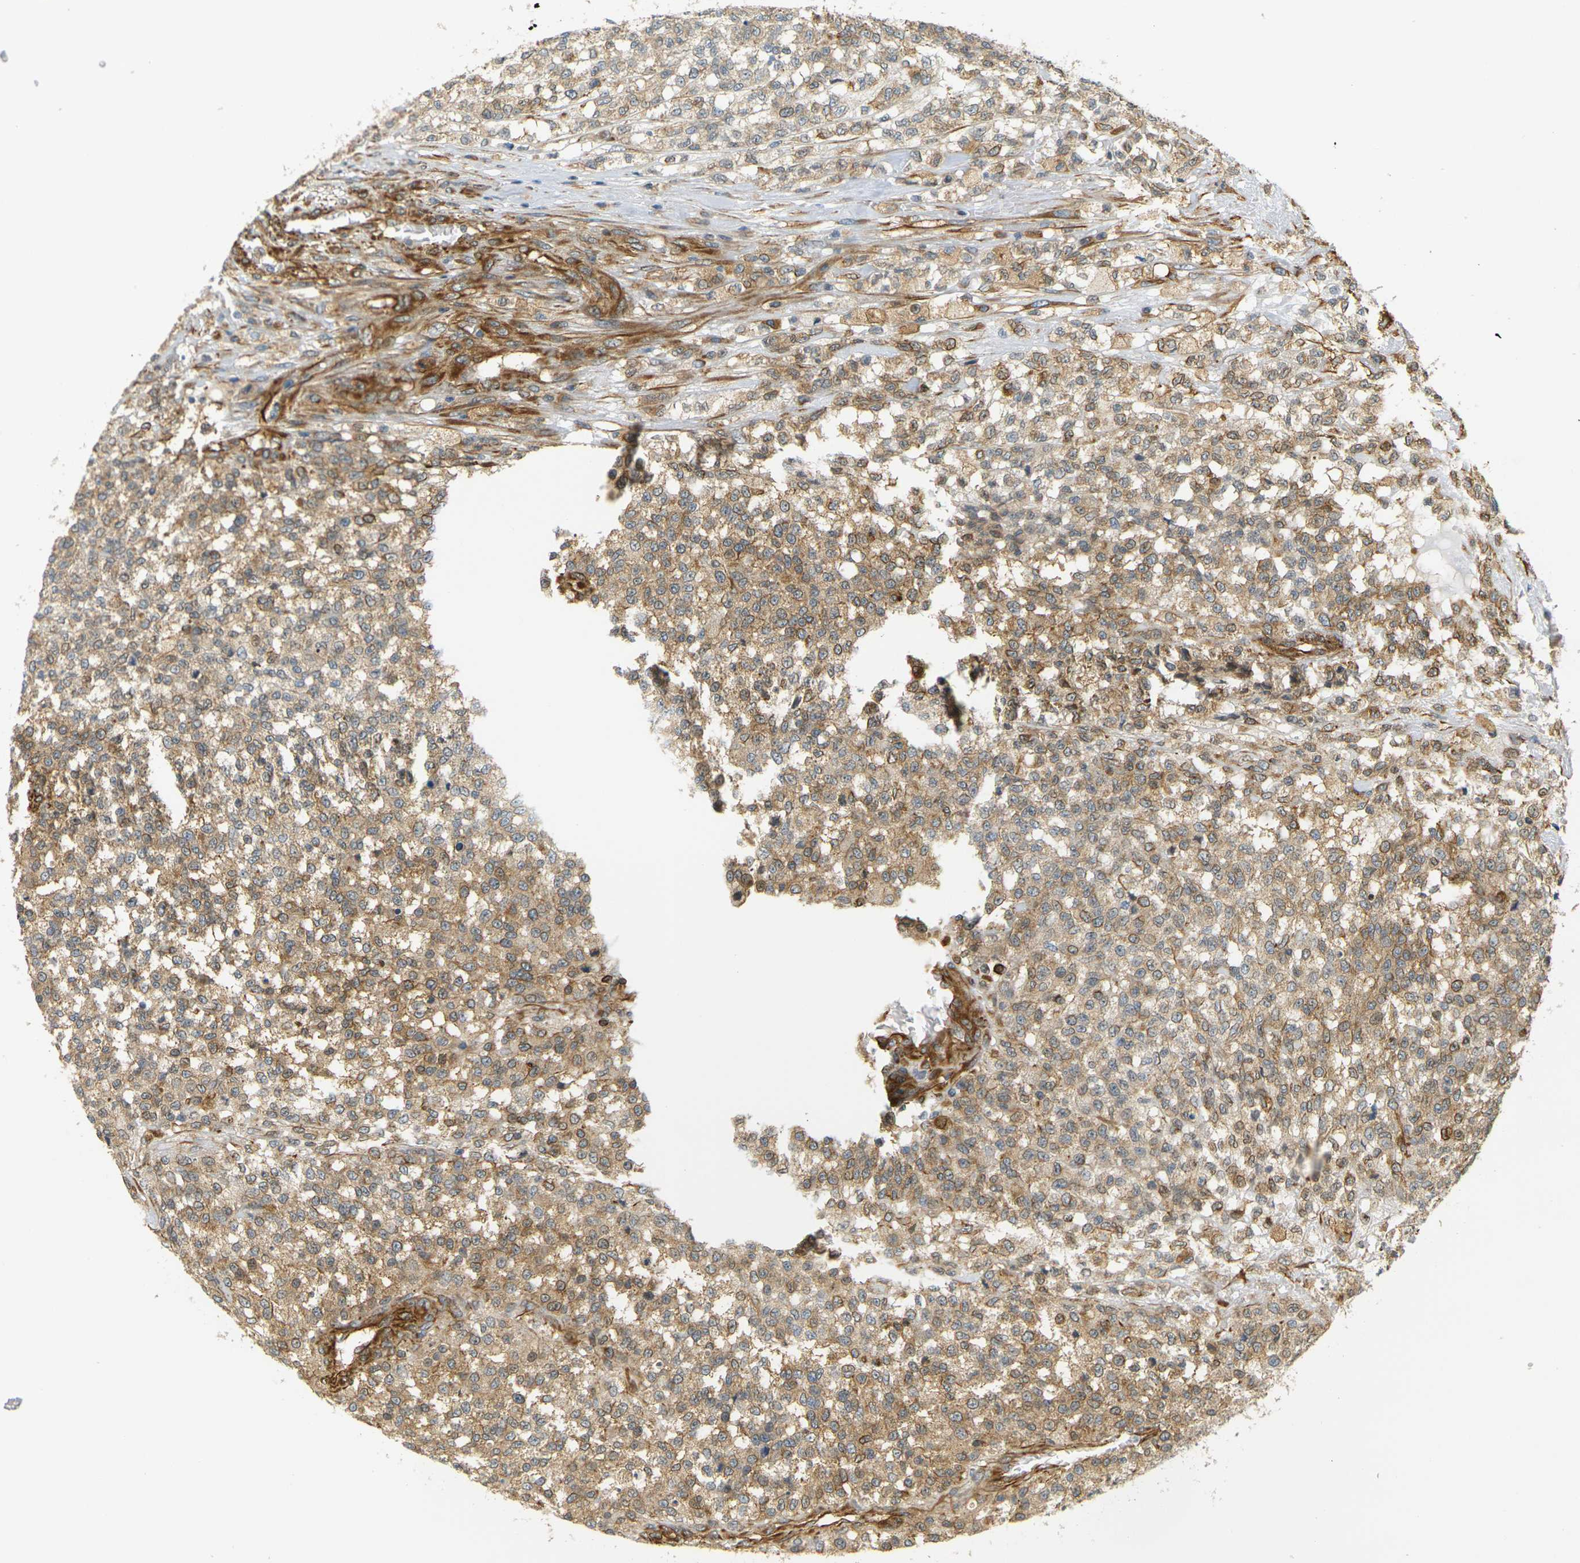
{"staining": {"intensity": "moderate", "quantity": ">75%", "location": "cytoplasmic/membranous"}, "tissue": "testis cancer", "cell_type": "Tumor cells", "image_type": "cancer", "snomed": [{"axis": "morphology", "description": "Seminoma, NOS"}, {"axis": "topography", "description": "Testis"}], "caption": "Immunohistochemical staining of testis cancer (seminoma) exhibits medium levels of moderate cytoplasmic/membranous staining in approximately >75% of tumor cells.", "gene": "CYTH3", "patient": {"sex": "male", "age": 59}}